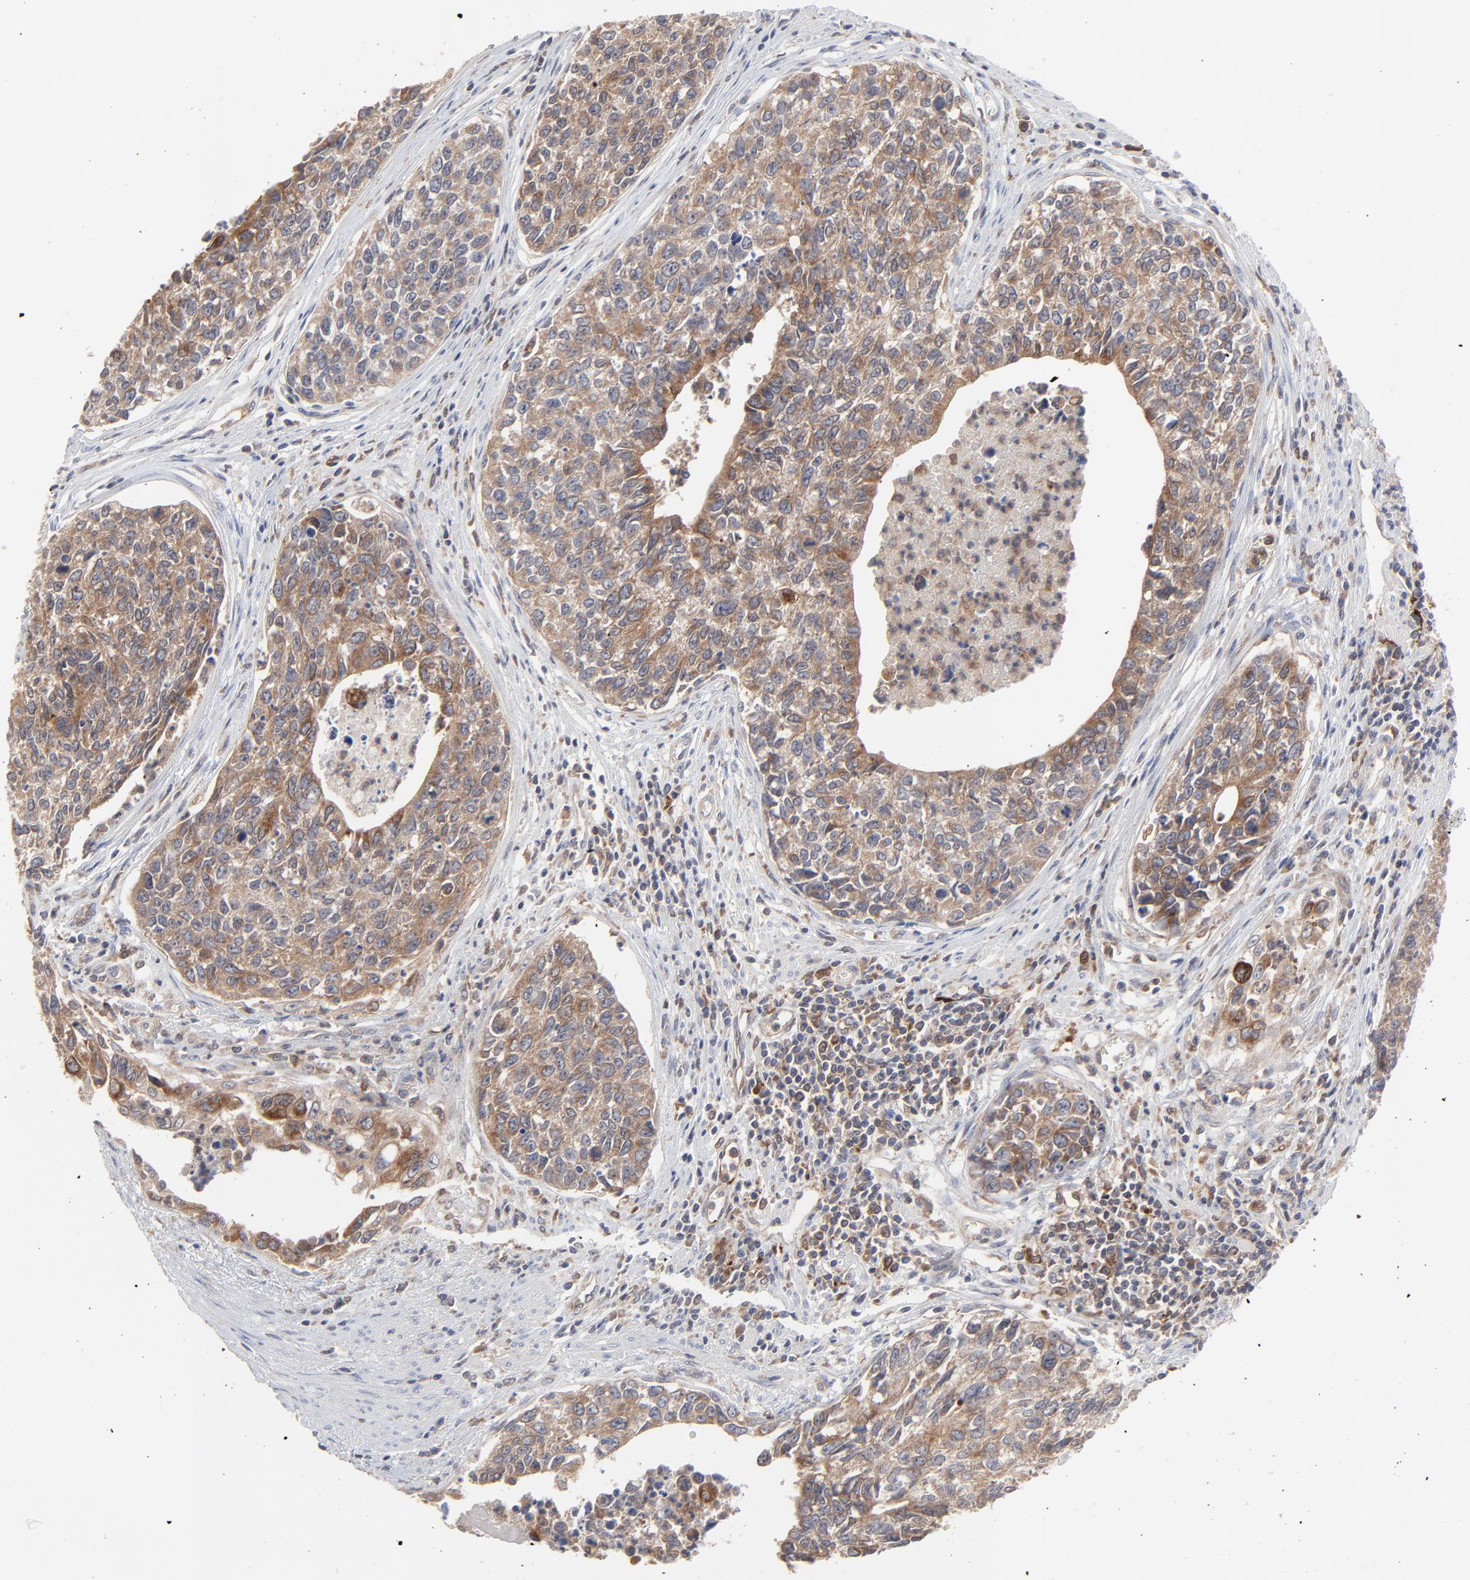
{"staining": {"intensity": "strong", "quantity": ">75%", "location": "cytoplasmic/membranous"}, "tissue": "urothelial cancer", "cell_type": "Tumor cells", "image_type": "cancer", "snomed": [{"axis": "morphology", "description": "Urothelial carcinoma, High grade"}, {"axis": "topography", "description": "Urinary bladder"}], "caption": "The photomicrograph shows immunohistochemical staining of urothelial carcinoma (high-grade). There is strong cytoplasmic/membranous positivity is seen in approximately >75% of tumor cells.", "gene": "RAB9A", "patient": {"sex": "male", "age": 81}}